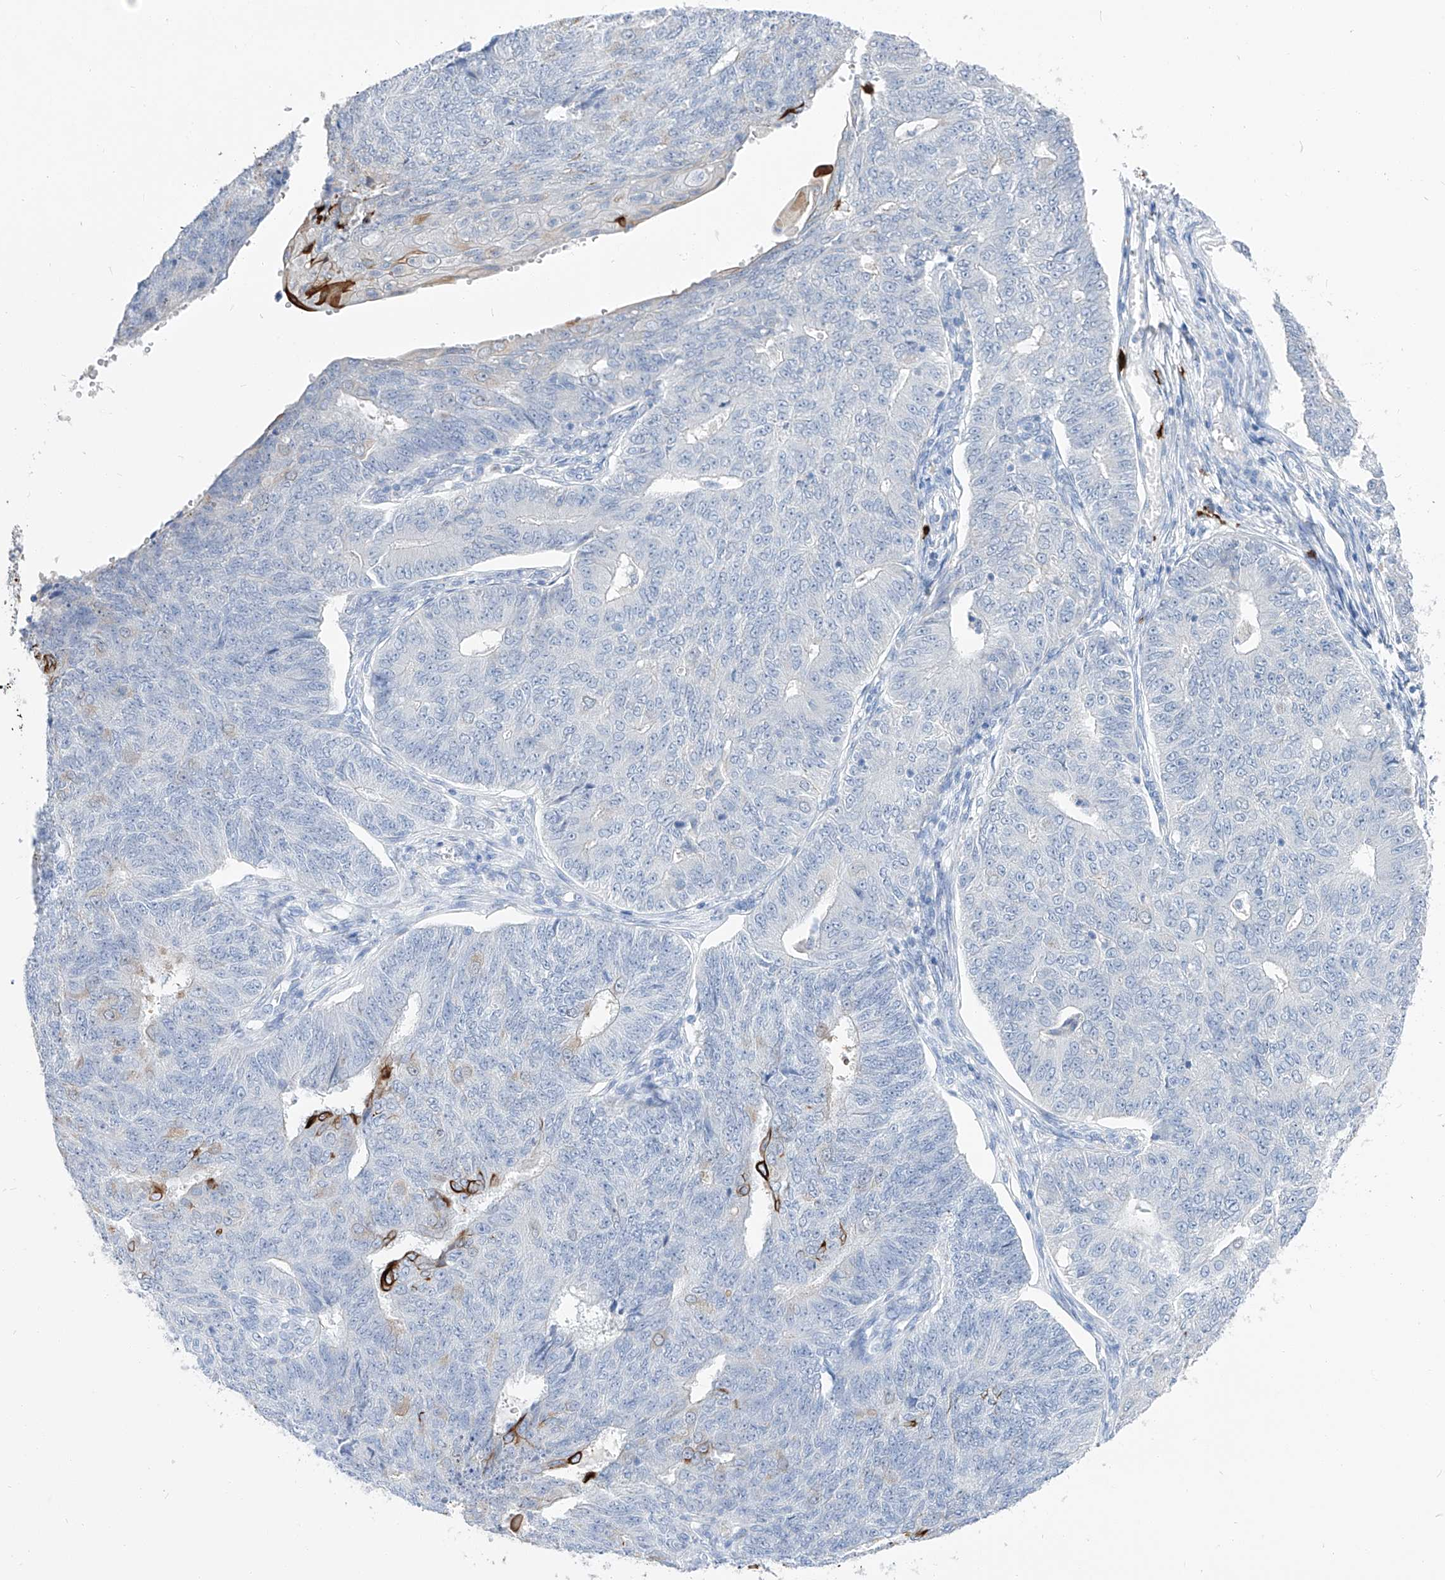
{"staining": {"intensity": "strong", "quantity": "<25%", "location": "cytoplasmic/membranous"}, "tissue": "endometrial cancer", "cell_type": "Tumor cells", "image_type": "cancer", "snomed": [{"axis": "morphology", "description": "Adenocarcinoma, NOS"}, {"axis": "topography", "description": "Endometrium"}], "caption": "A micrograph showing strong cytoplasmic/membranous staining in approximately <25% of tumor cells in adenocarcinoma (endometrial), as visualized by brown immunohistochemical staining.", "gene": "FRS3", "patient": {"sex": "female", "age": 32}}